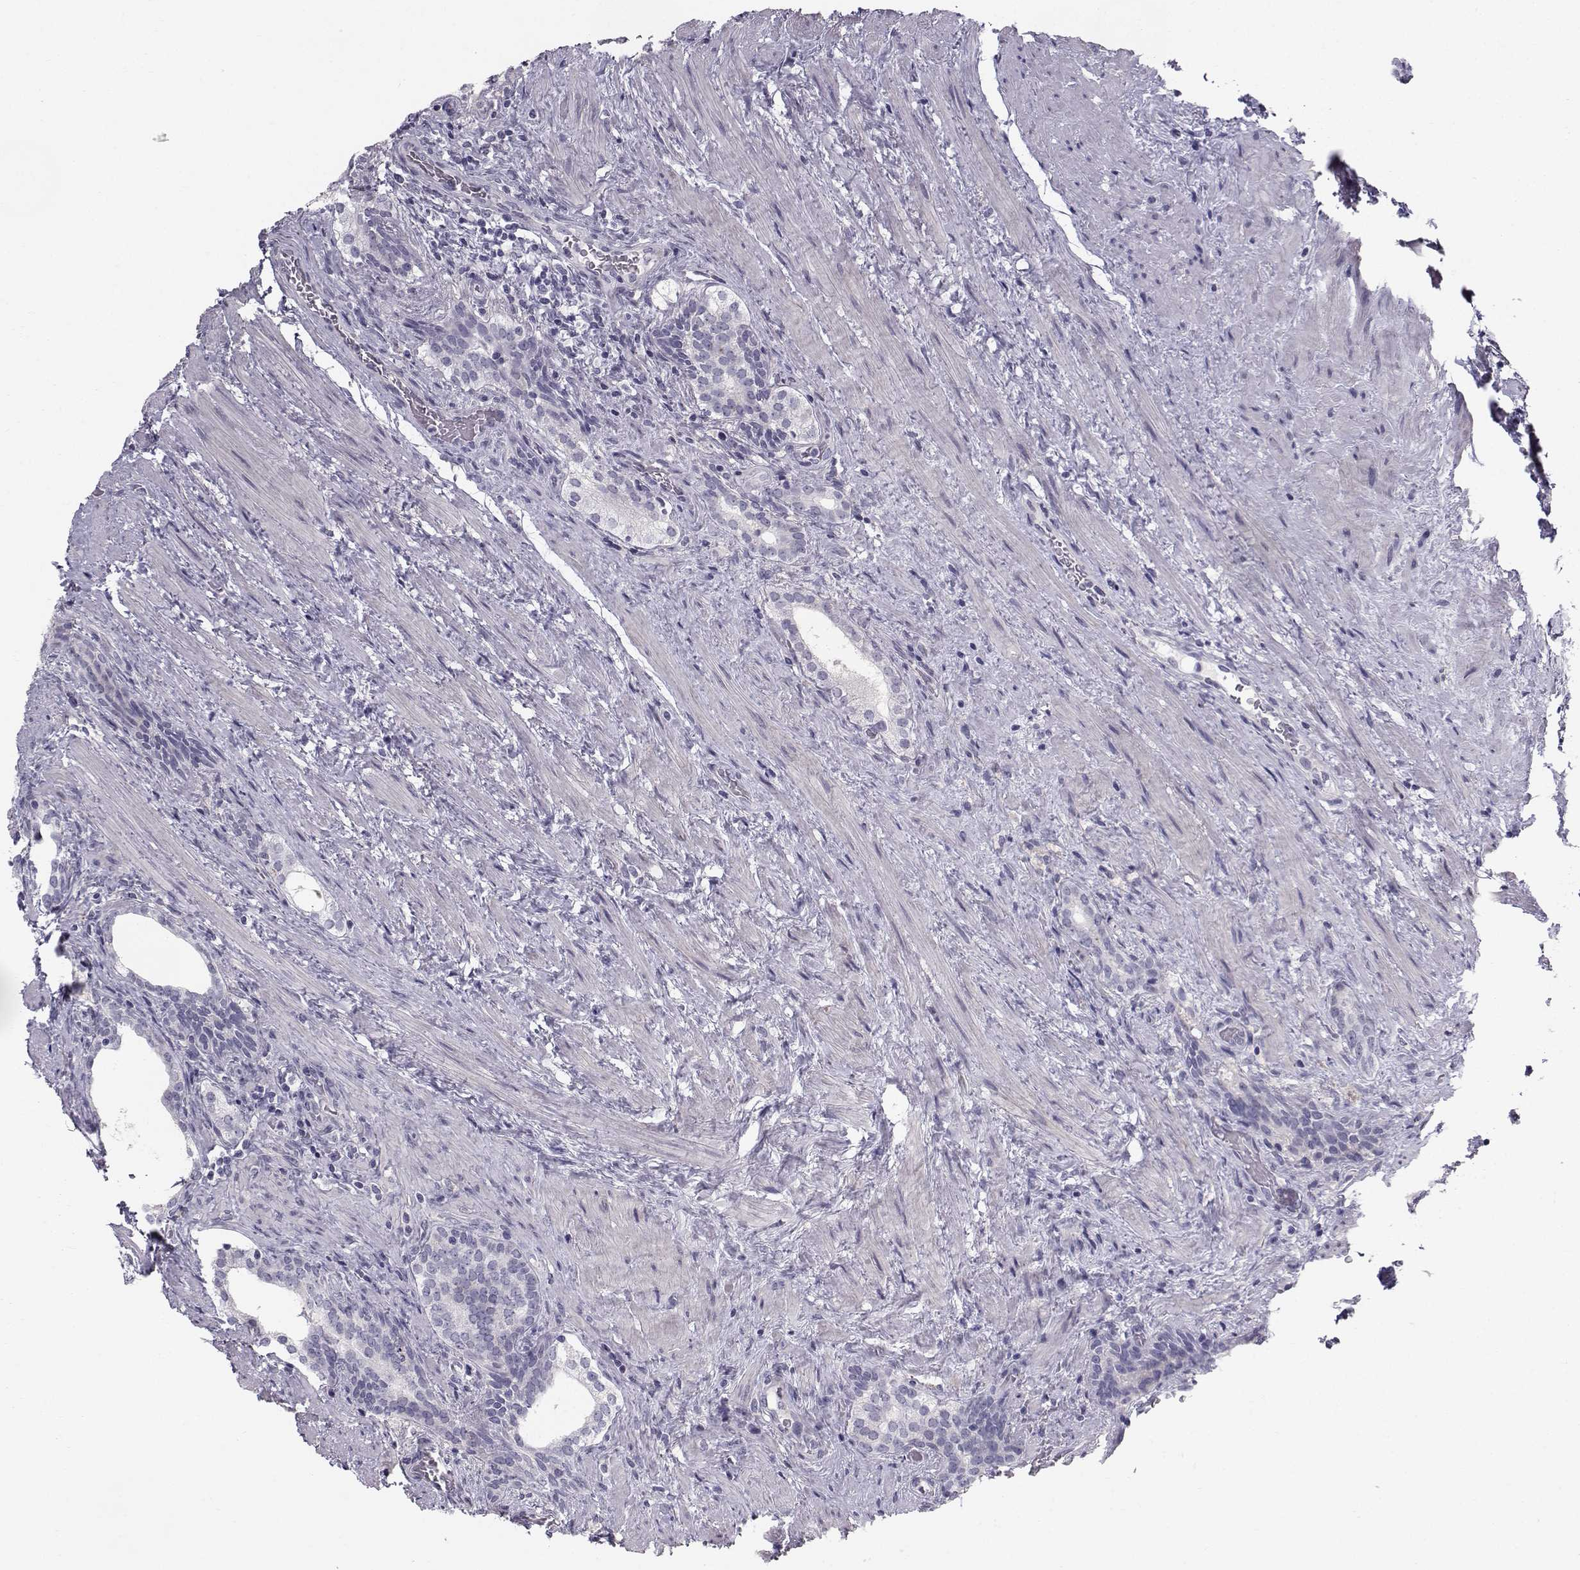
{"staining": {"intensity": "negative", "quantity": "none", "location": "none"}, "tissue": "prostate cancer", "cell_type": "Tumor cells", "image_type": "cancer", "snomed": [{"axis": "morphology", "description": "Adenocarcinoma, NOS"}, {"axis": "morphology", "description": "Adenocarcinoma, High grade"}, {"axis": "topography", "description": "Prostate"}], "caption": "High power microscopy photomicrograph of an immunohistochemistry (IHC) photomicrograph of prostate cancer, revealing no significant expression in tumor cells.", "gene": "SPDYE4", "patient": {"sex": "male", "age": 61}}